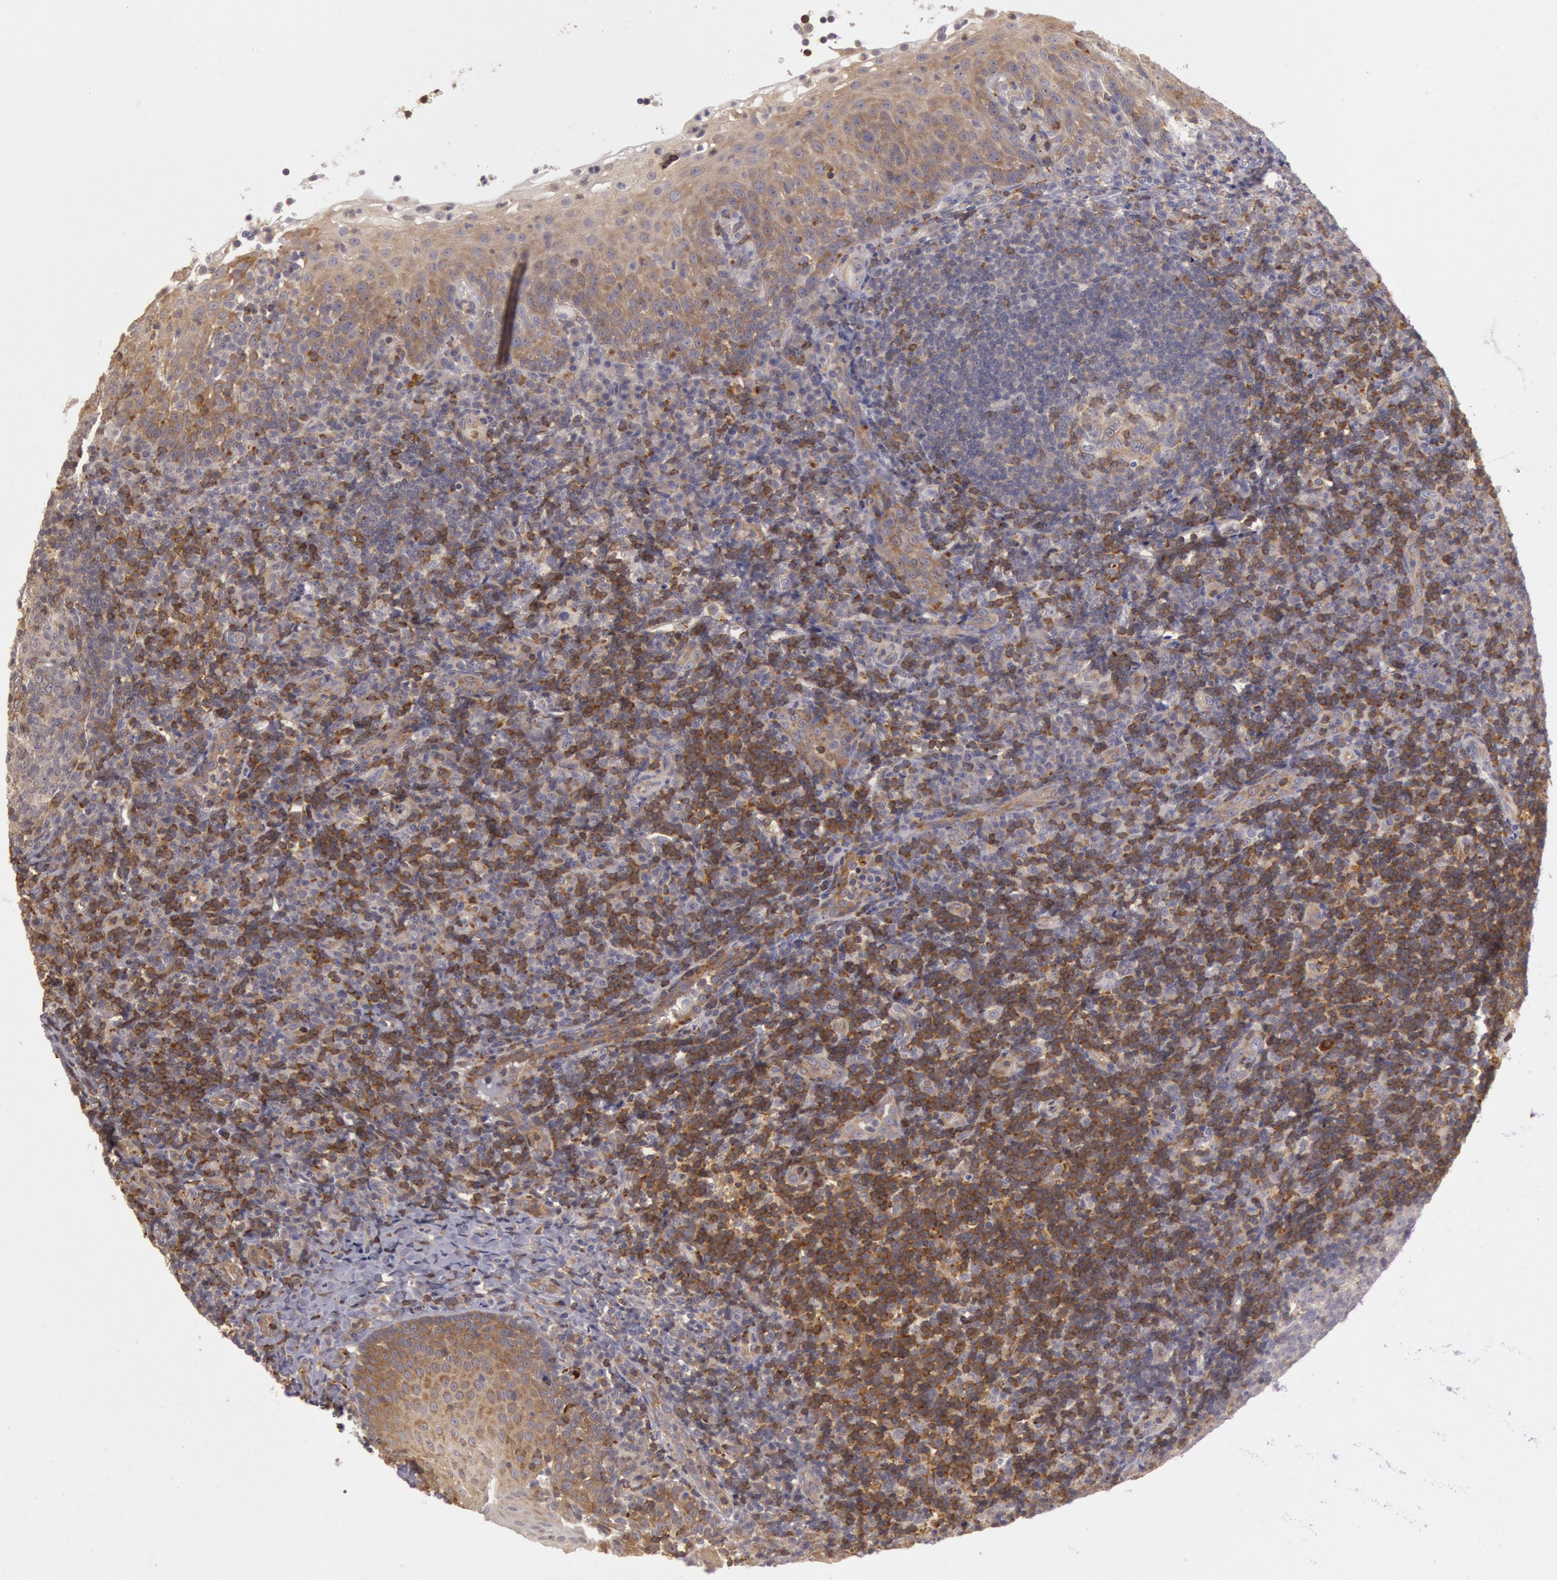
{"staining": {"intensity": "moderate", "quantity": "25%-75%", "location": "cytoplasmic/membranous"}, "tissue": "tonsil", "cell_type": "Germinal center cells", "image_type": "normal", "snomed": [{"axis": "morphology", "description": "Normal tissue, NOS"}, {"axis": "topography", "description": "Tonsil"}], "caption": "Immunohistochemical staining of unremarkable human tonsil displays 25%-75% levels of moderate cytoplasmic/membranous protein staining in approximately 25%-75% of germinal center cells.", "gene": "NMT2", "patient": {"sex": "female", "age": 40}}